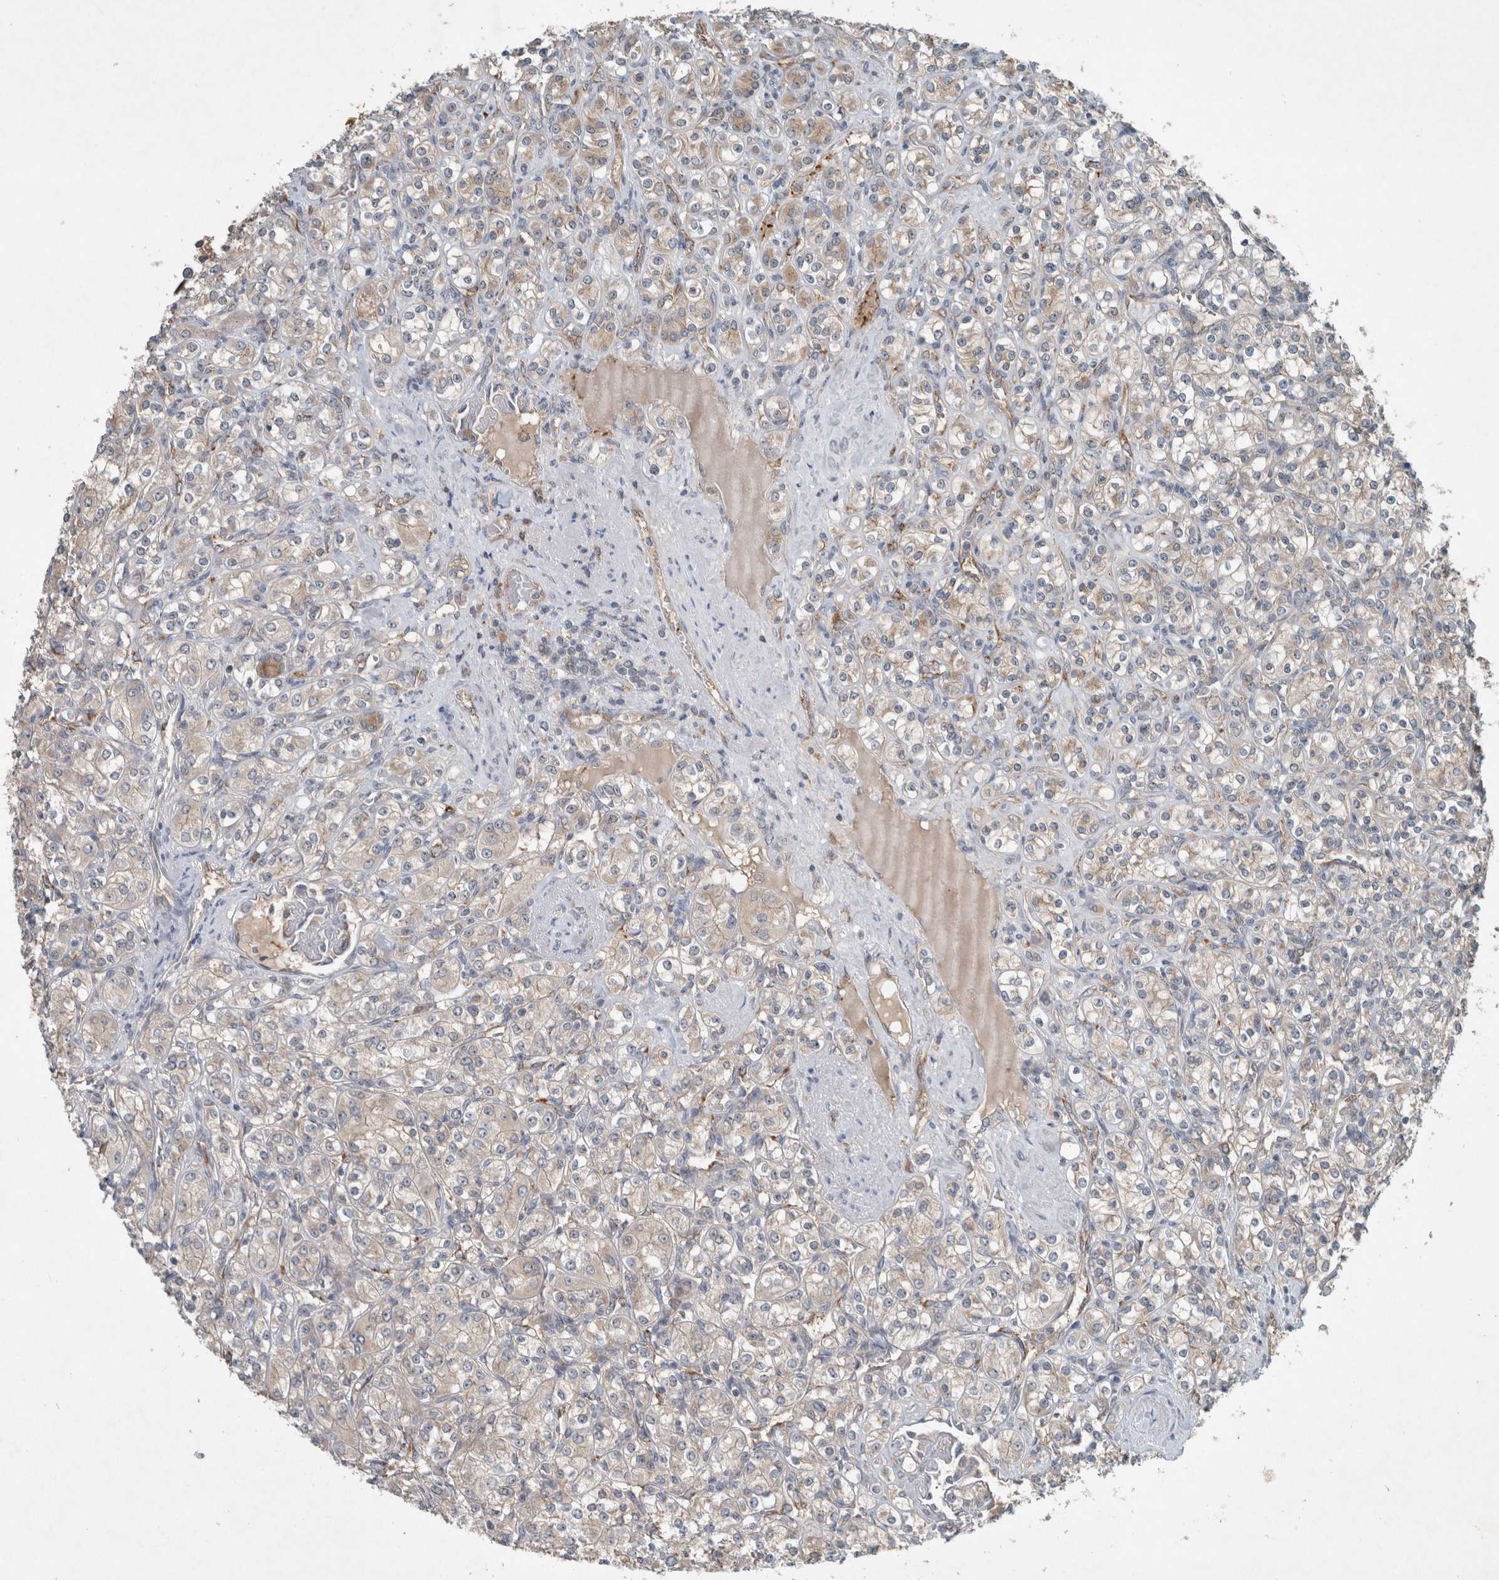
{"staining": {"intensity": "weak", "quantity": "25%-75%", "location": "cytoplasmic/membranous"}, "tissue": "renal cancer", "cell_type": "Tumor cells", "image_type": "cancer", "snomed": [{"axis": "morphology", "description": "Adenocarcinoma, NOS"}, {"axis": "topography", "description": "Kidney"}], "caption": "Immunohistochemistry (IHC) of human renal cancer displays low levels of weak cytoplasmic/membranous positivity in approximately 25%-75% of tumor cells. (brown staining indicates protein expression, while blue staining denotes nuclei).", "gene": "RALGDS", "patient": {"sex": "male", "age": 77}}